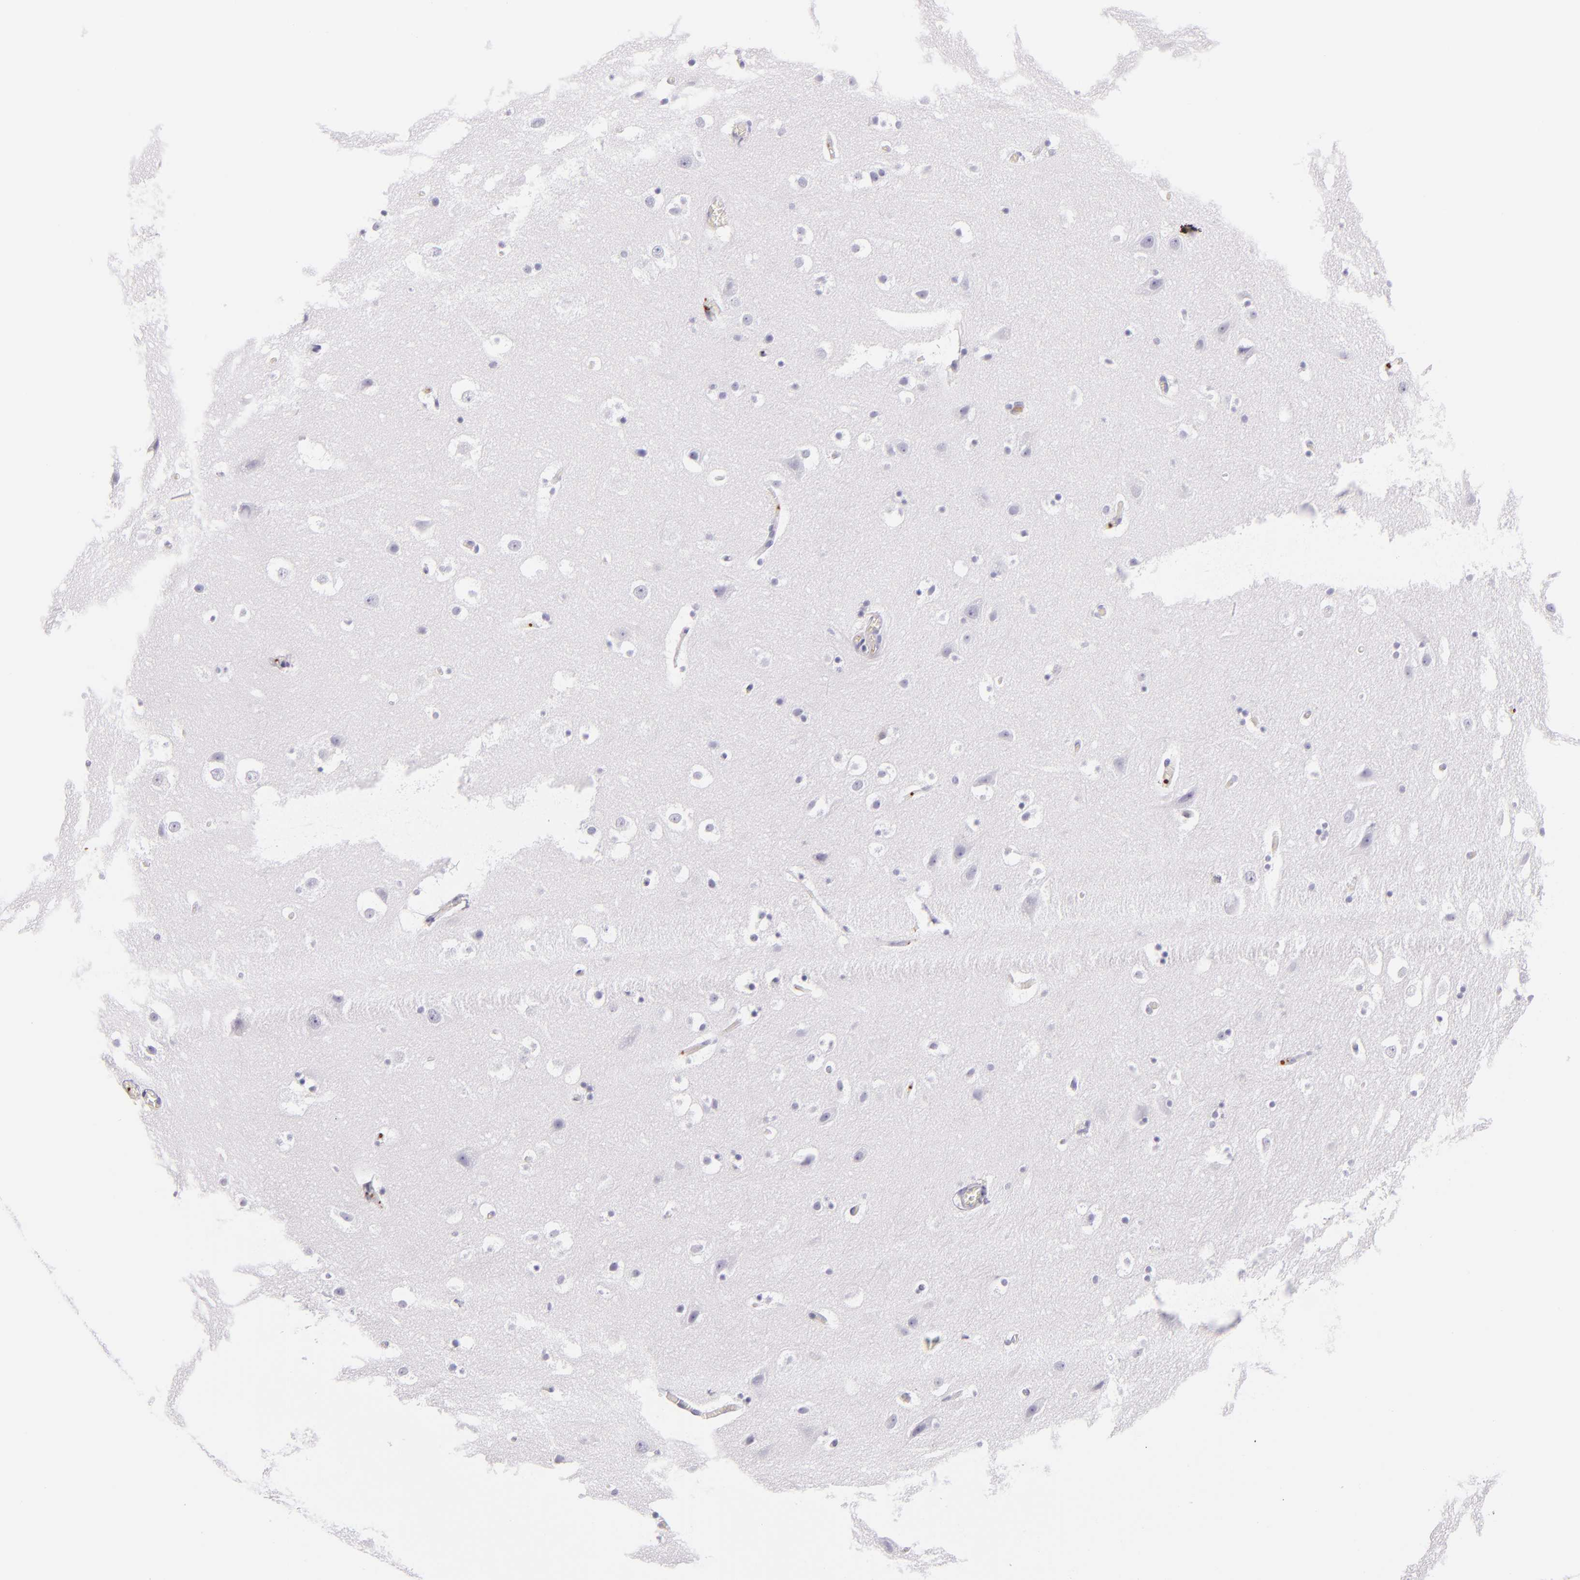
{"staining": {"intensity": "negative", "quantity": "none", "location": "none"}, "tissue": "hippocampus", "cell_type": "Glial cells", "image_type": "normal", "snomed": [{"axis": "morphology", "description": "Normal tissue, NOS"}, {"axis": "topography", "description": "Hippocampus"}], "caption": "Glial cells are negative for brown protein staining in unremarkable hippocampus. (DAB immunohistochemistry, high magnification).", "gene": "GP1BA", "patient": {"sex": "male", "age": 45}}